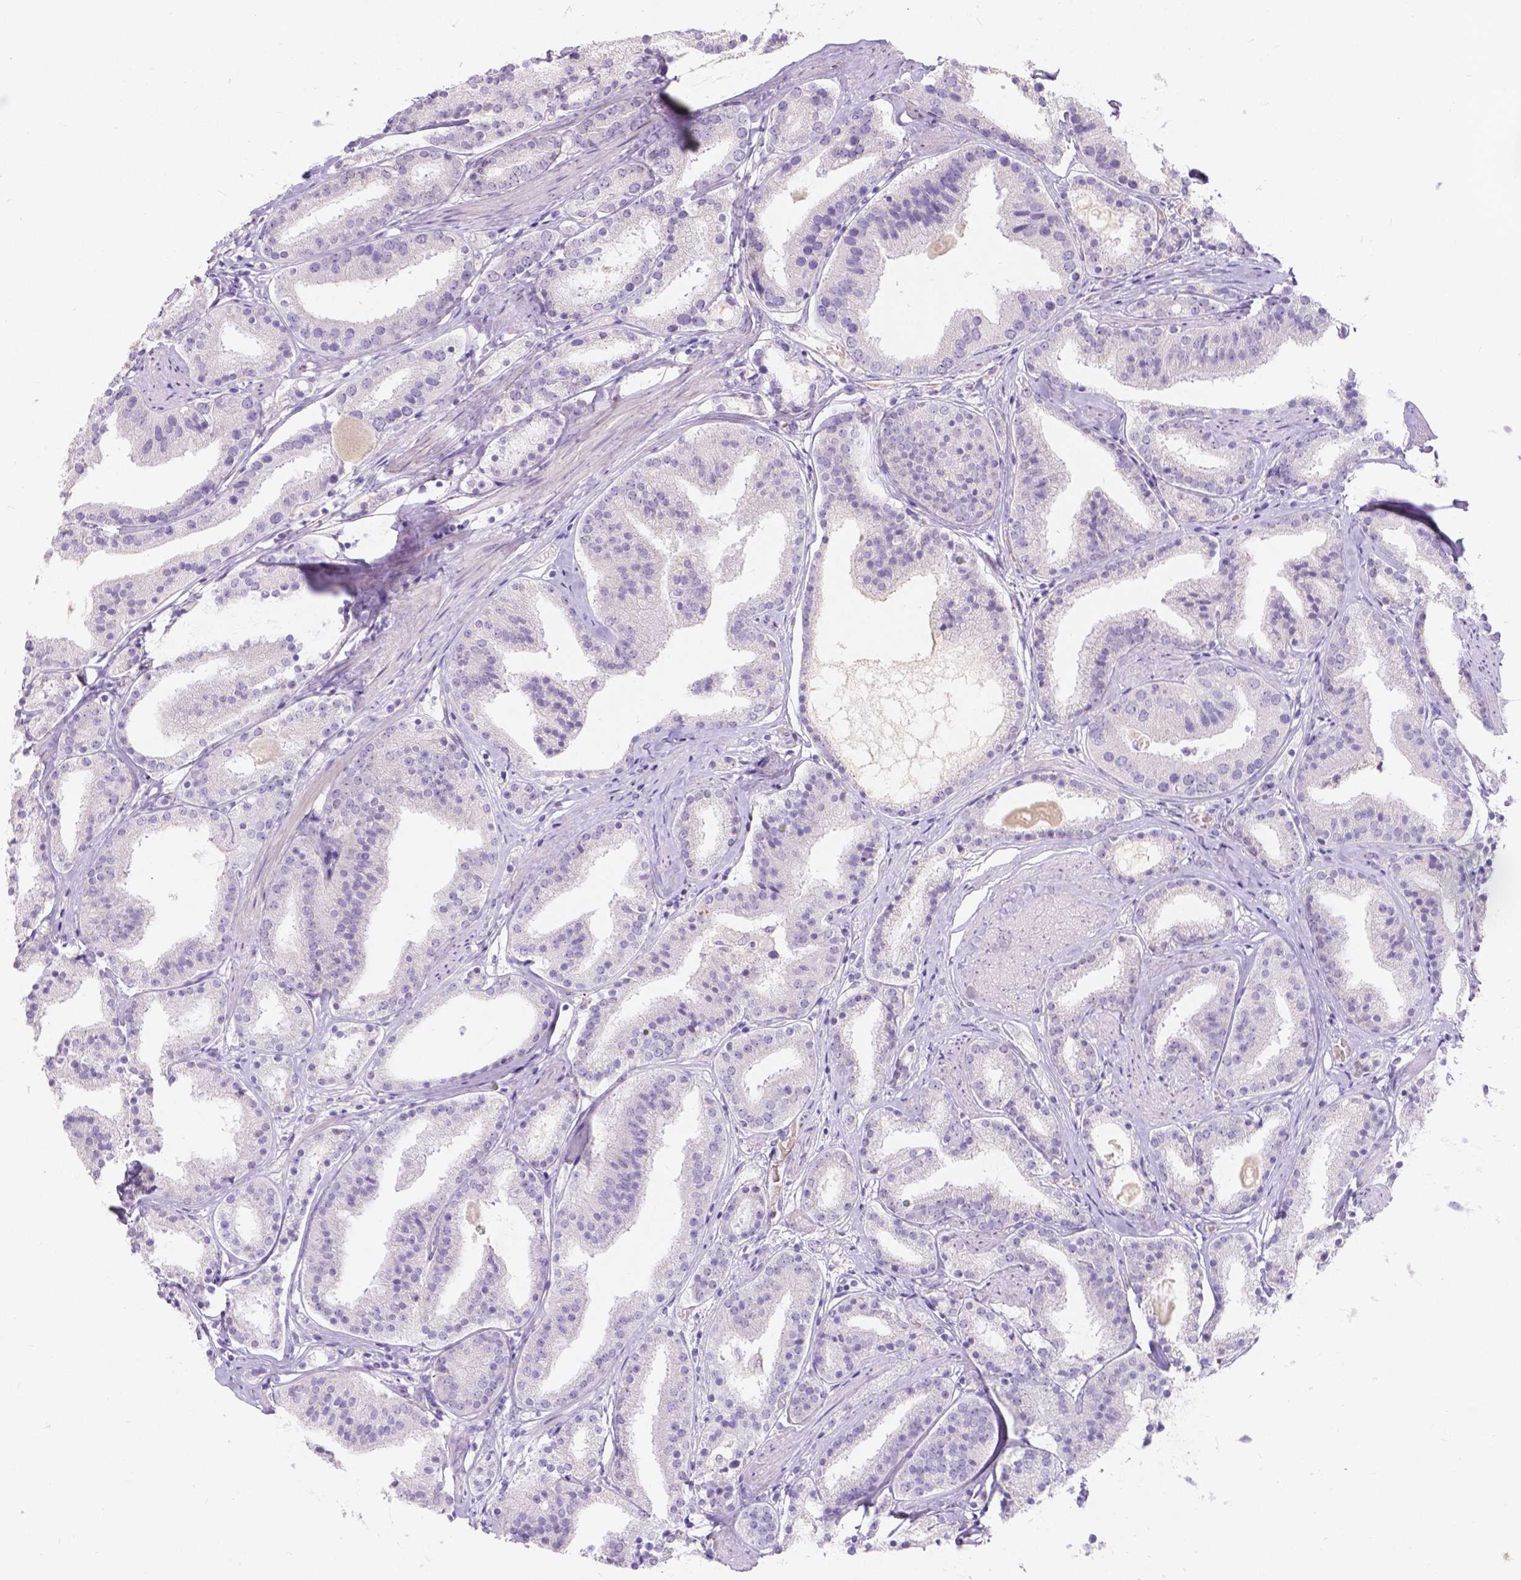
{"staining": {"intensity": "negative", "quantity": "none", "location": "none"}, "tissue": "prostate cancer", "cell_type": "Tumor cells", "image_type": "cancer", "snomed": [{"axis": "morphology", "description": "Adenocarcinoma, High grade"}, {"axis": "topography", "description": "Prostate"}], "caption": "This photomicrograph is of prostate cancer (high-grade adenocarcinoma) stained with IHC to label a protein in brown with the nuclei are counter-stained blue. There is no expression in tumor cells. (DAB (3,3'-diaminobenzidine) IHC with hematoxylin counter stain).", "gene": "DCAF4L1", "patient": {"sex": "male", "age": 63}}